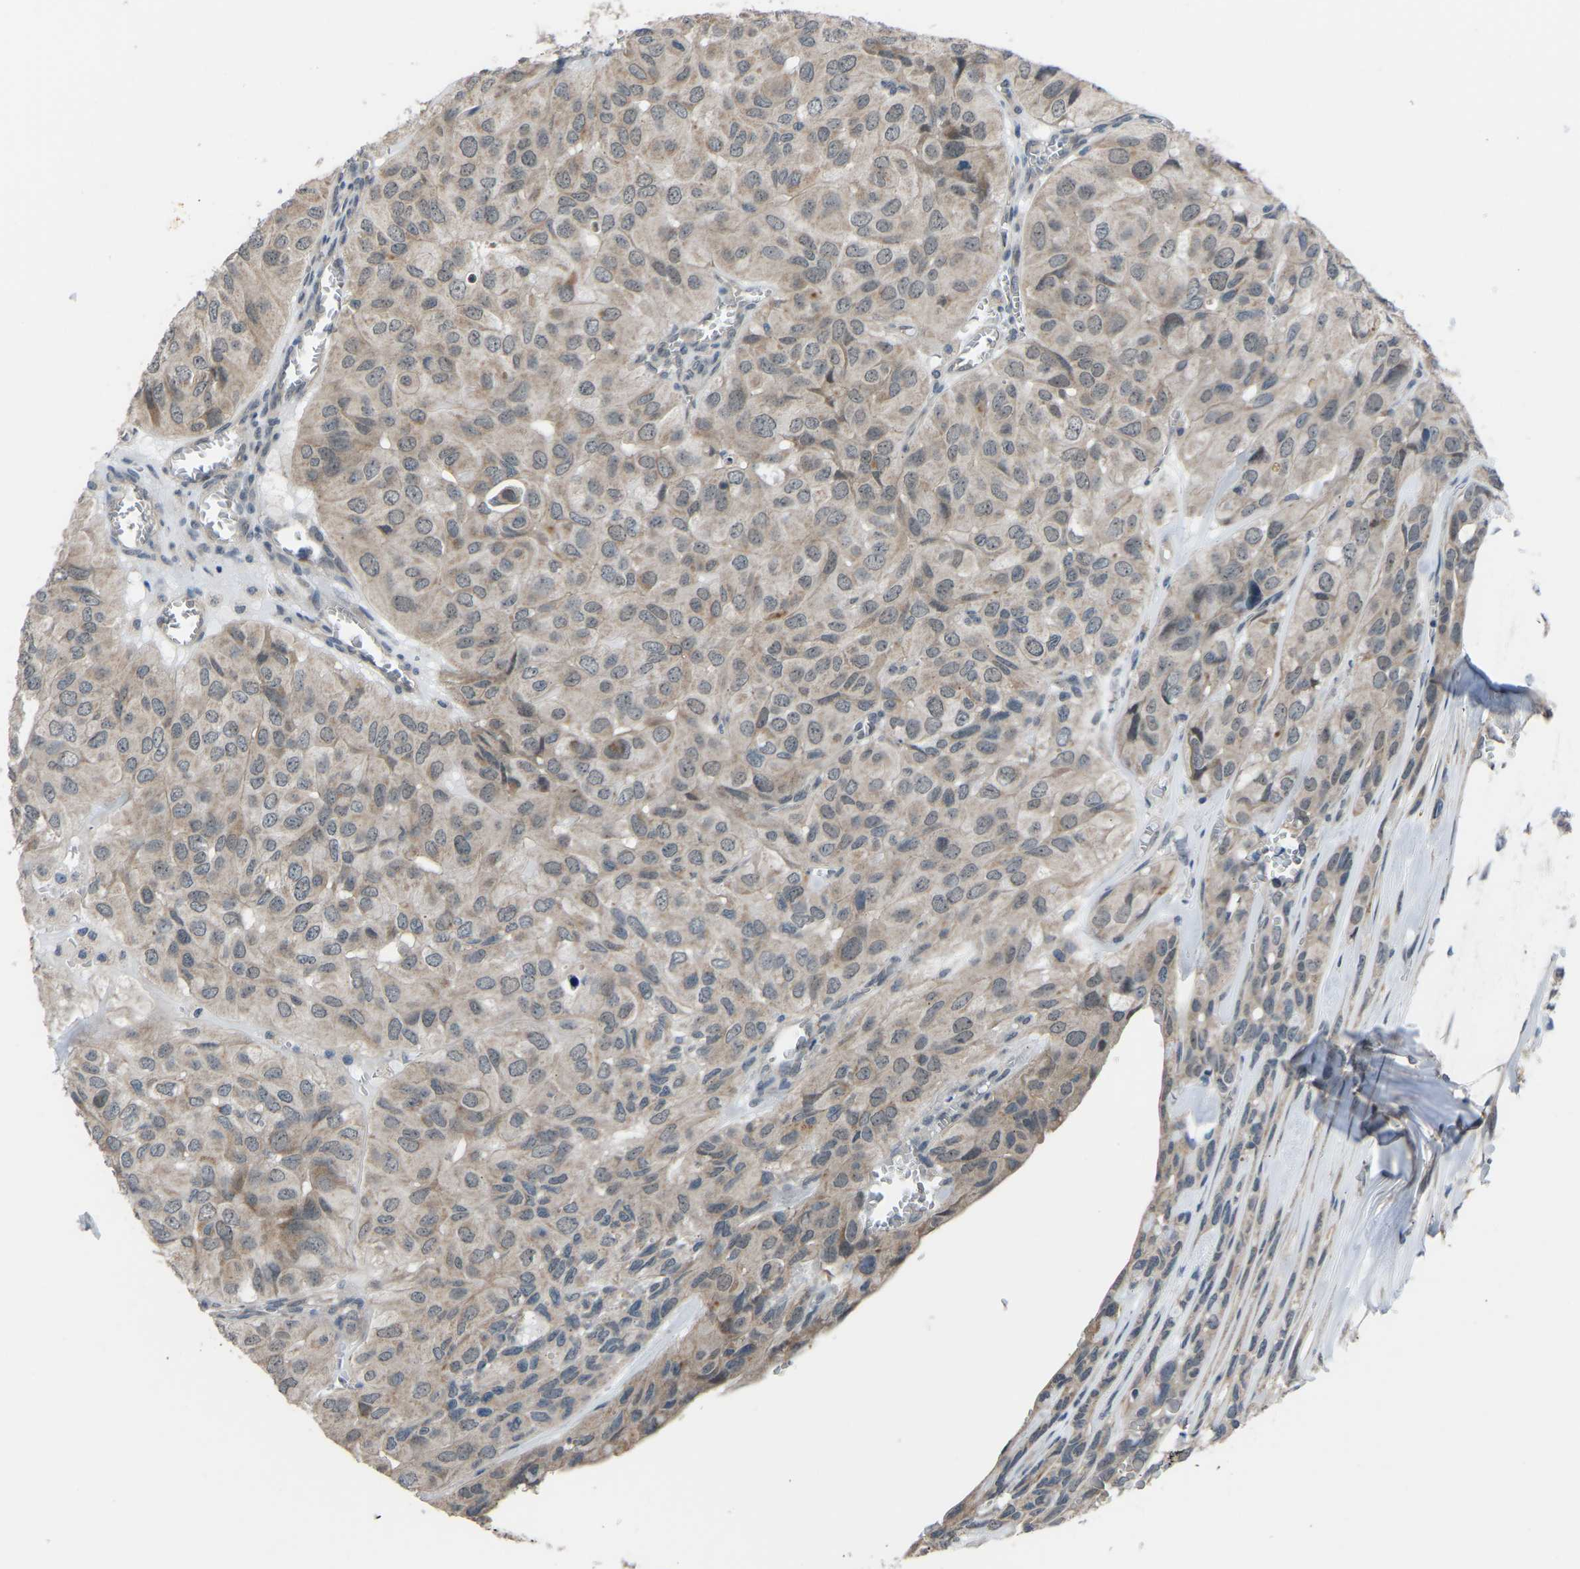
{"staining": {"intensity": "weak", "quantity": ">75%", "location": "cytoplasmic/membranous"}, "tissue": "head and neck cancer", "cell_type": "Tumor cells", "image_type": "cancer", "snomed": [{"axis": "morphology", "description": "Adenocarcinoma, NOS"}, {"axis": "topography", "description": "Salivary gland, NOS"}, {"axis": "topography", "description": "Head-Neck"}], "caption": "The micrograph demonstrates immunohistochemical staining of head and neck adenocarcinoma. There is weak cytoplasmic/membranous staining is seen in about >75% of tumor cells.", "gene": "CDK2AP1", "patient": {"sex": "female", "age": 76}}